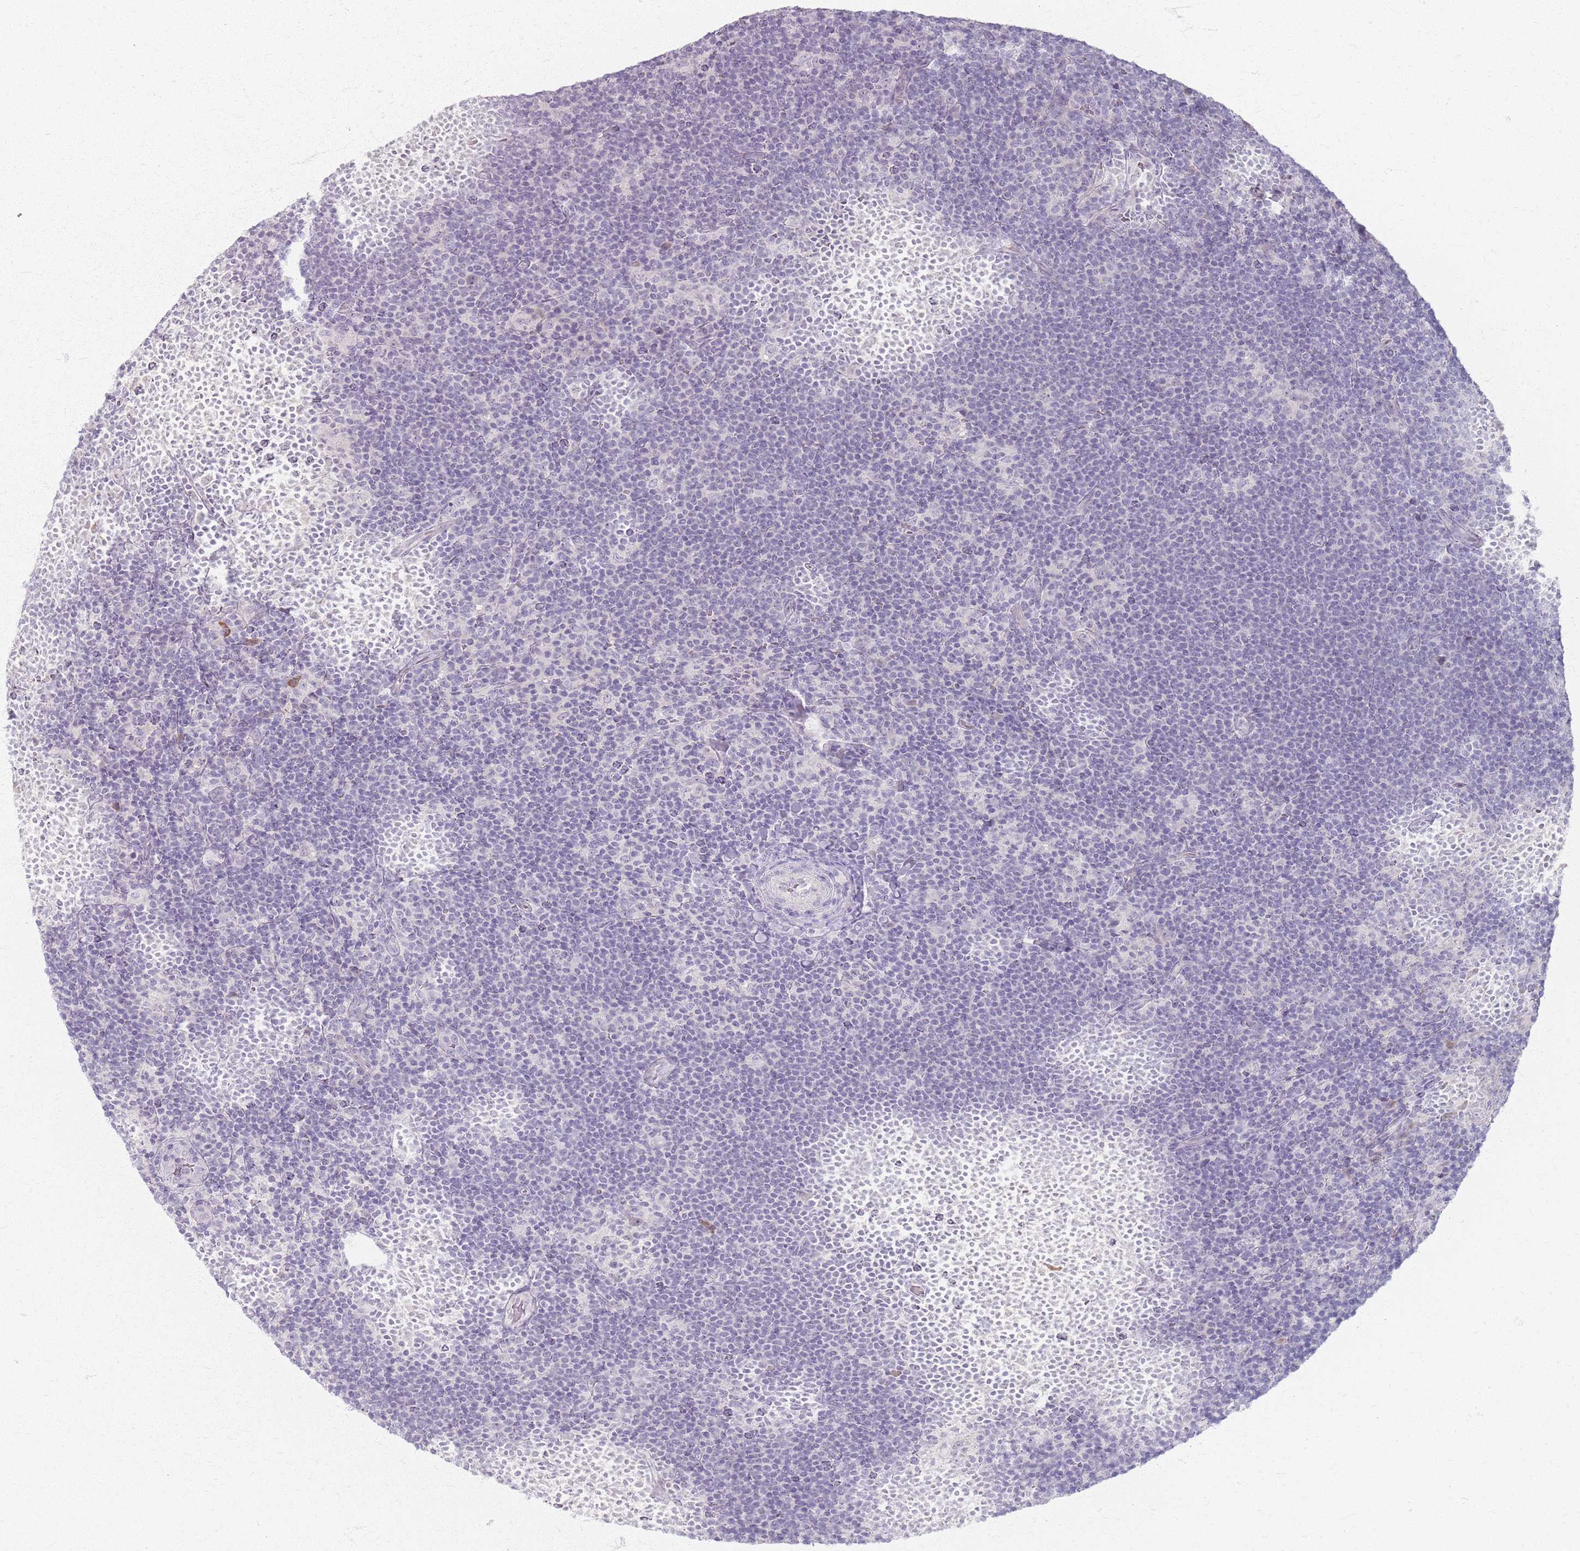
{"staining": {"intensity": "negative", "quantity": "none", "location": "none"}, "tissue": "lymphoma", "cell_type": "Tumor cells", "image_type": "cancer", "snomed": [{"axis": "morphology", "description": "Hodgkin's disease, NOS"}, {"axis": "topography", "description": "Lymph node"}], "caption": "Immunohistochemistry of human Hodgkin's disease displays no staining in tumor cells. The staining was performed using DAB (3,3'-diaminobenzidine) to visualize the protein expression in brown, while the nuclei were stained in blue with hematoxylin (Magnification: 20x).", "gene": "CRIPT", "patient": {"sex": "female", "age": 57}}